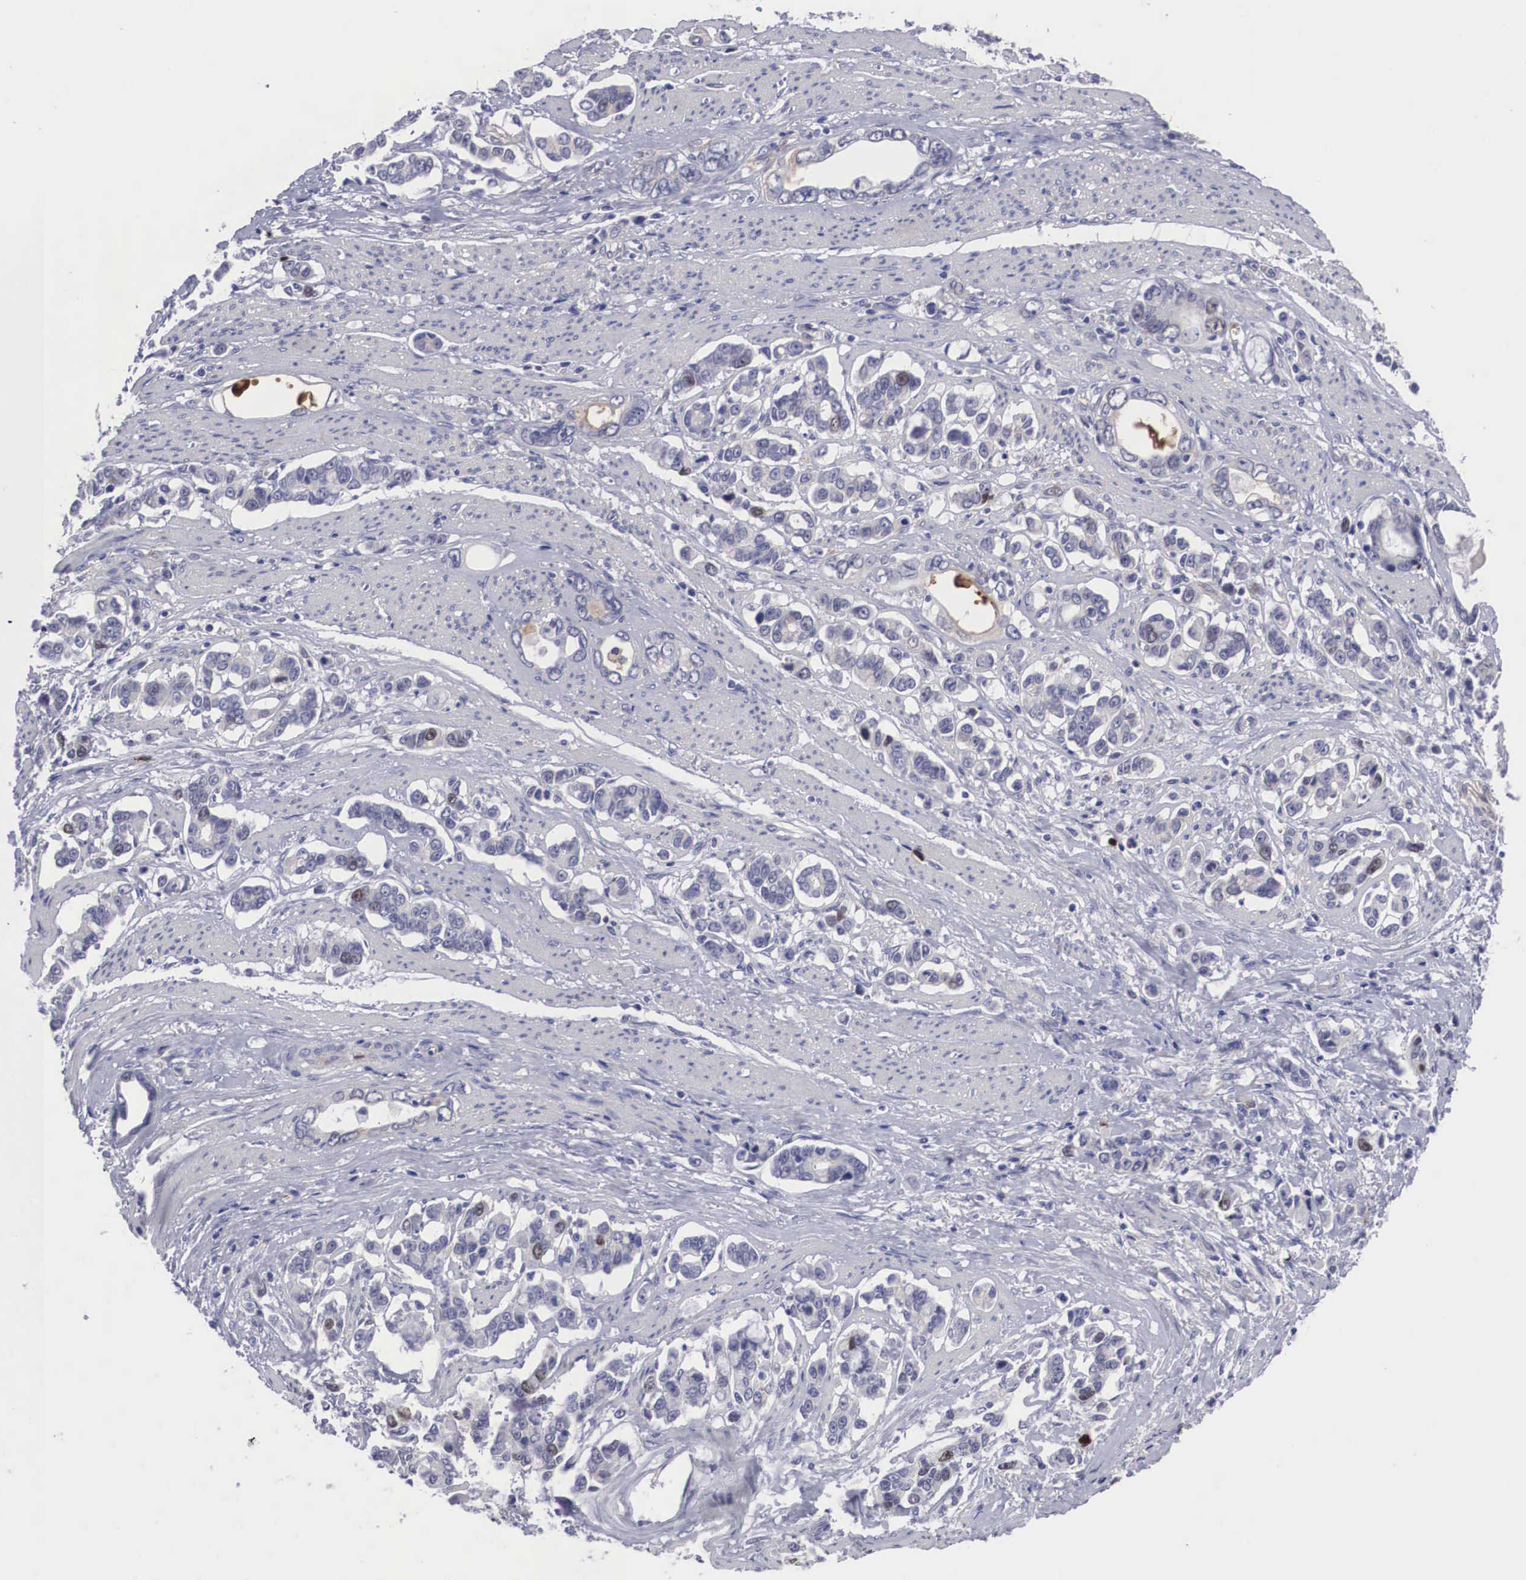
{"staining": {"intensity": "negative", "quantity": "none", "location": "none"}, "tissue": "stomach cancer", "cell_type": "Tumor cells", "image_type": "cancer", "snomed": [{"axis": "morphology", "description": "Adenocarcinoma, NOS"}, {"axis": "topography", "description": "Stomach"}], "caption": "Tumor cells show no significant protein expression in stomach adenocarcinoma. (Stains: DAB immunohistochemistry with hematoxylin counter stain, Microscopy: brightfield microscopy at high magnification).", "gene": "MAST4", "patient": {"sex": "male", "age": 78}}